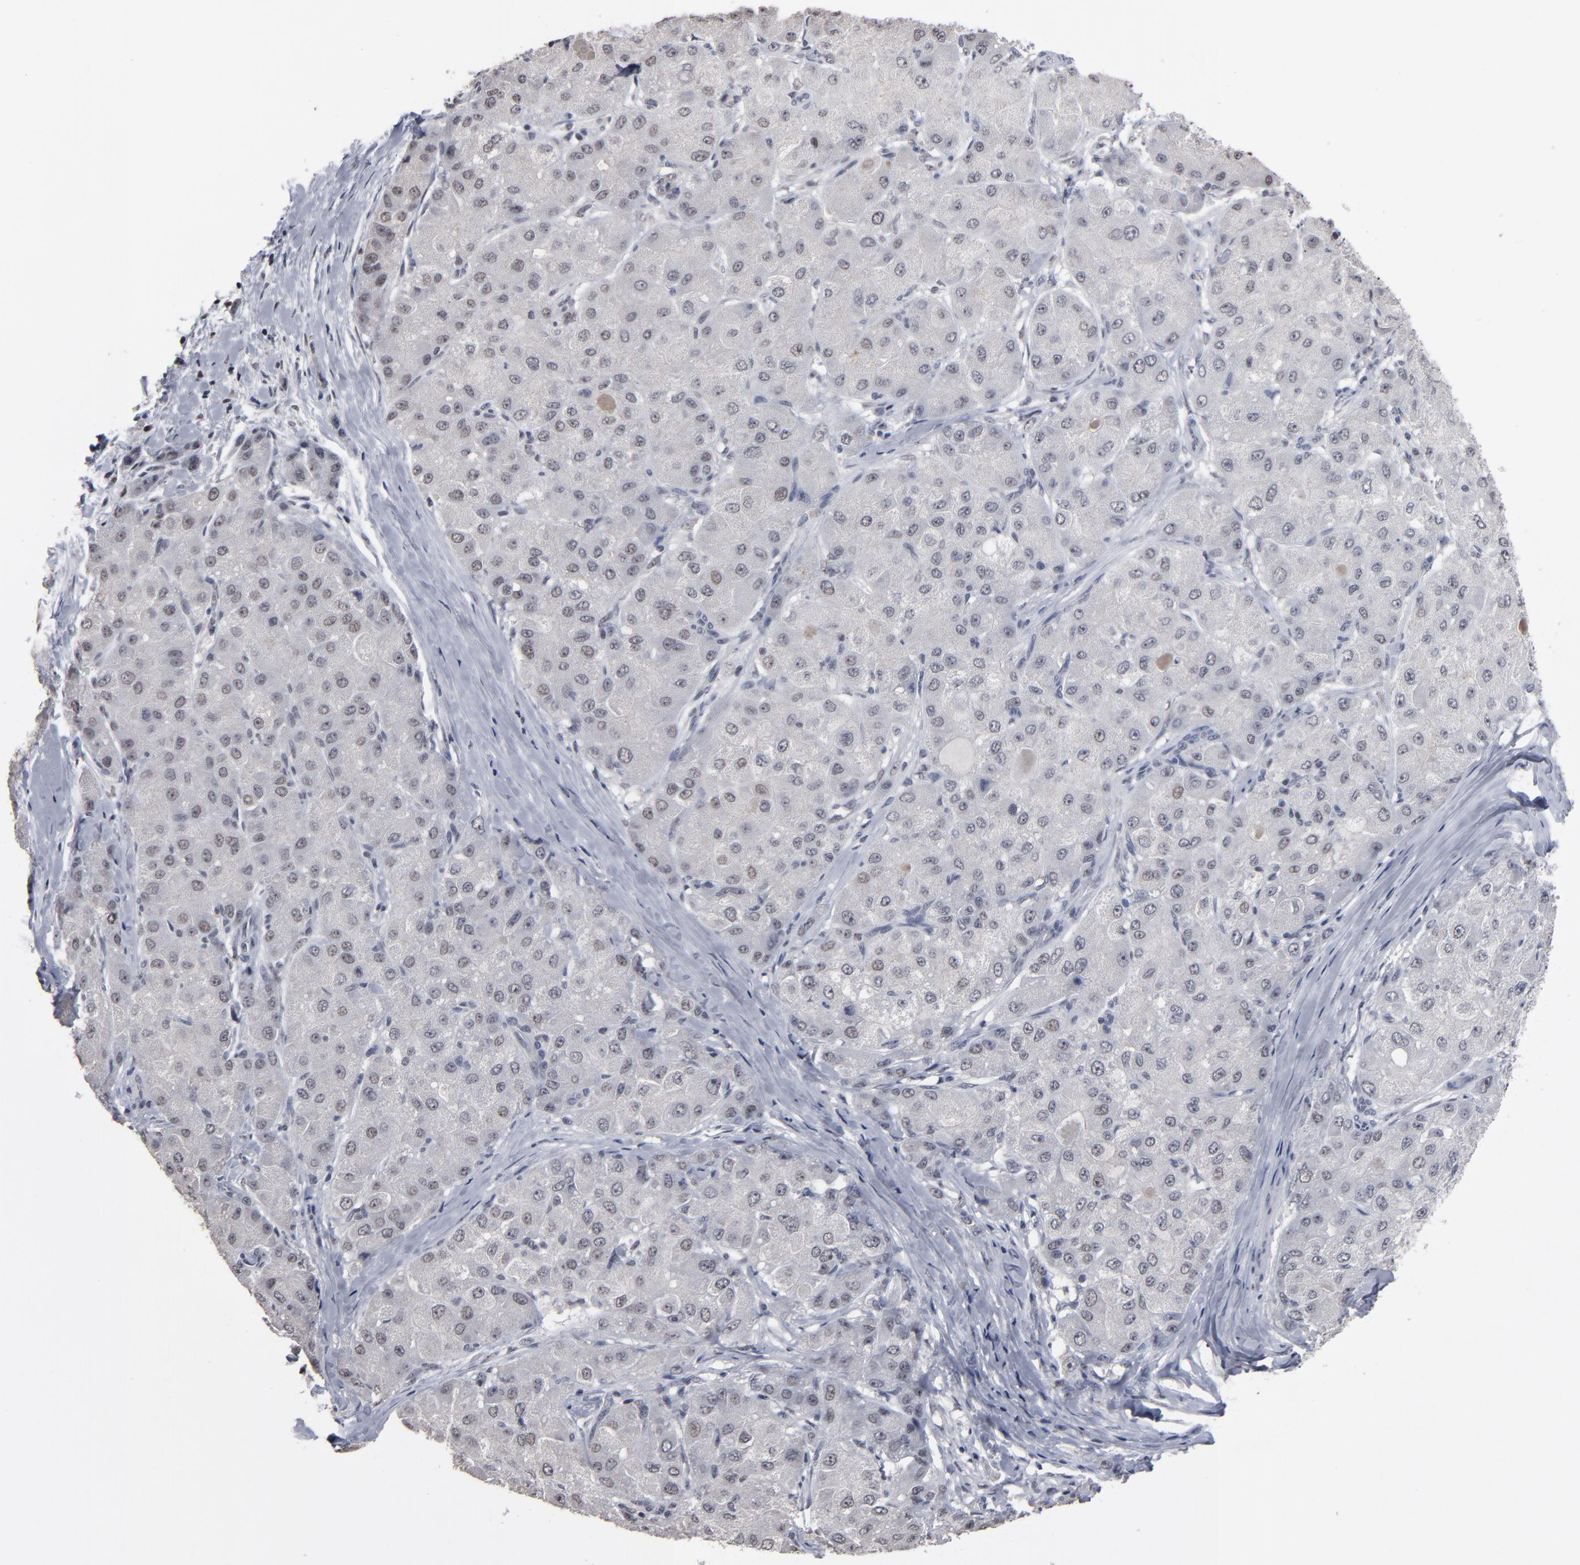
{"staining": {"intensity": "negative", "quantity": "none", "location": "none"}, "tissue": "liver cancer", "cell_type": "Tumor cells", "image_type": "cancer", "snomed": [{"axis": "morphology", "description": "Carcinoma, Hepatocellular, NOS"}, {"axis": "topography", "description": "Liver"}], "caption": "This photomicrograph is of liver cancer stained with immunohistochemistry to label a protein in brown with the nuclei are counter-stained blue. There is no positivity in tumor cells. (DAB immunohistochemistry visualized using brightfield microscopy, high magnification).", "gene": "SSRP1", "patient": {"sex": "male", "age": 80}}